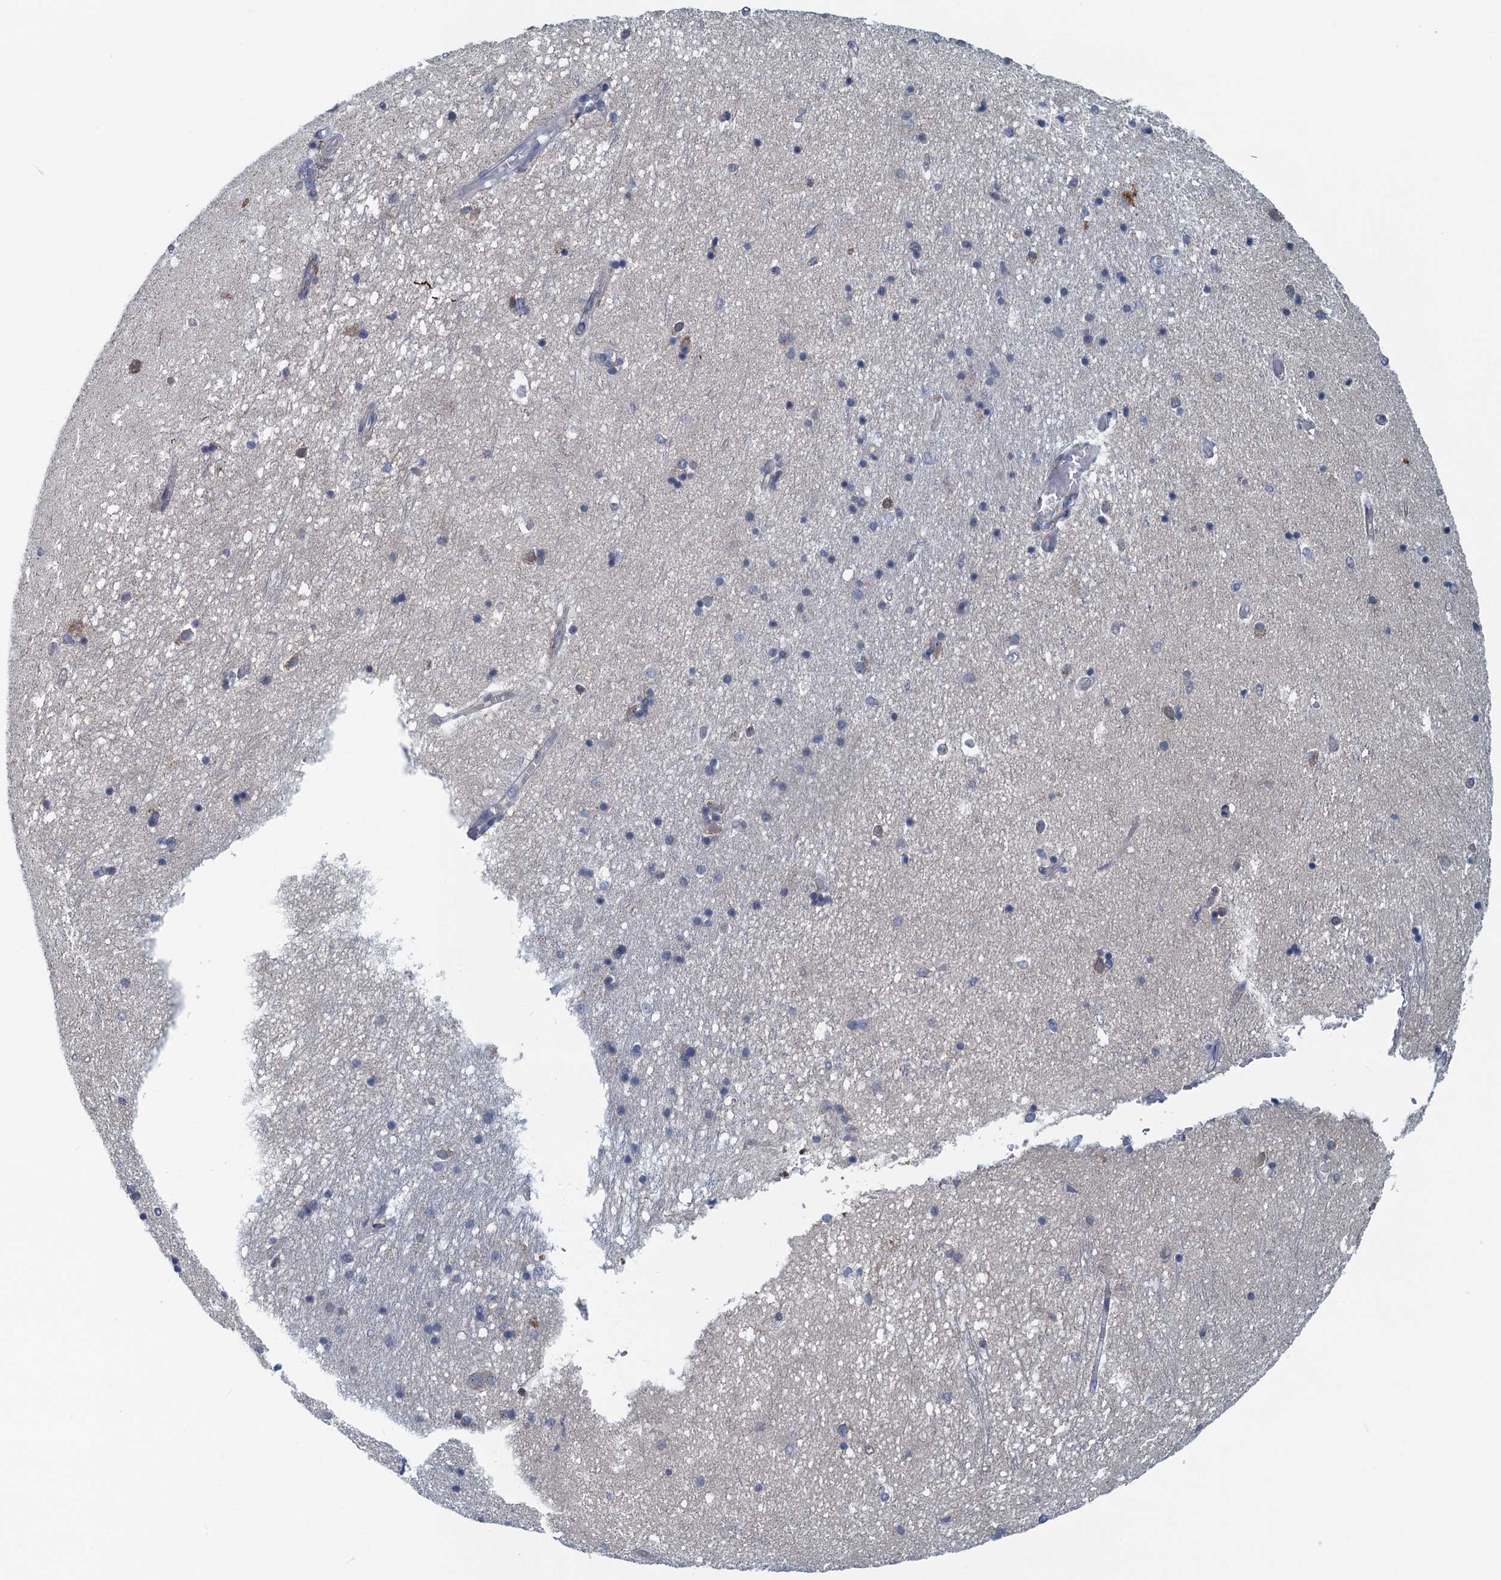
{"staining": {"intensity": "negative", "quantity": "none", "location": "none"}, "tissue": "hippocampus", "cell_type": "Glial cells", "image_type": "normal", "snomed": [{"axis": "morphology", "description": "Normal tissue, NOS"}, {"axis": "topography", "description": "Hippocampus"}], "caption": "There is no significant staining in glial cells of hippocampus. (Stains: DAB immunohistochemistry with hematoxylin counter stain, Microscopy: brightfield microscopy at high magnification).", "gene": "MYDGF", "patient": {"sex": "male", "age": 45}}